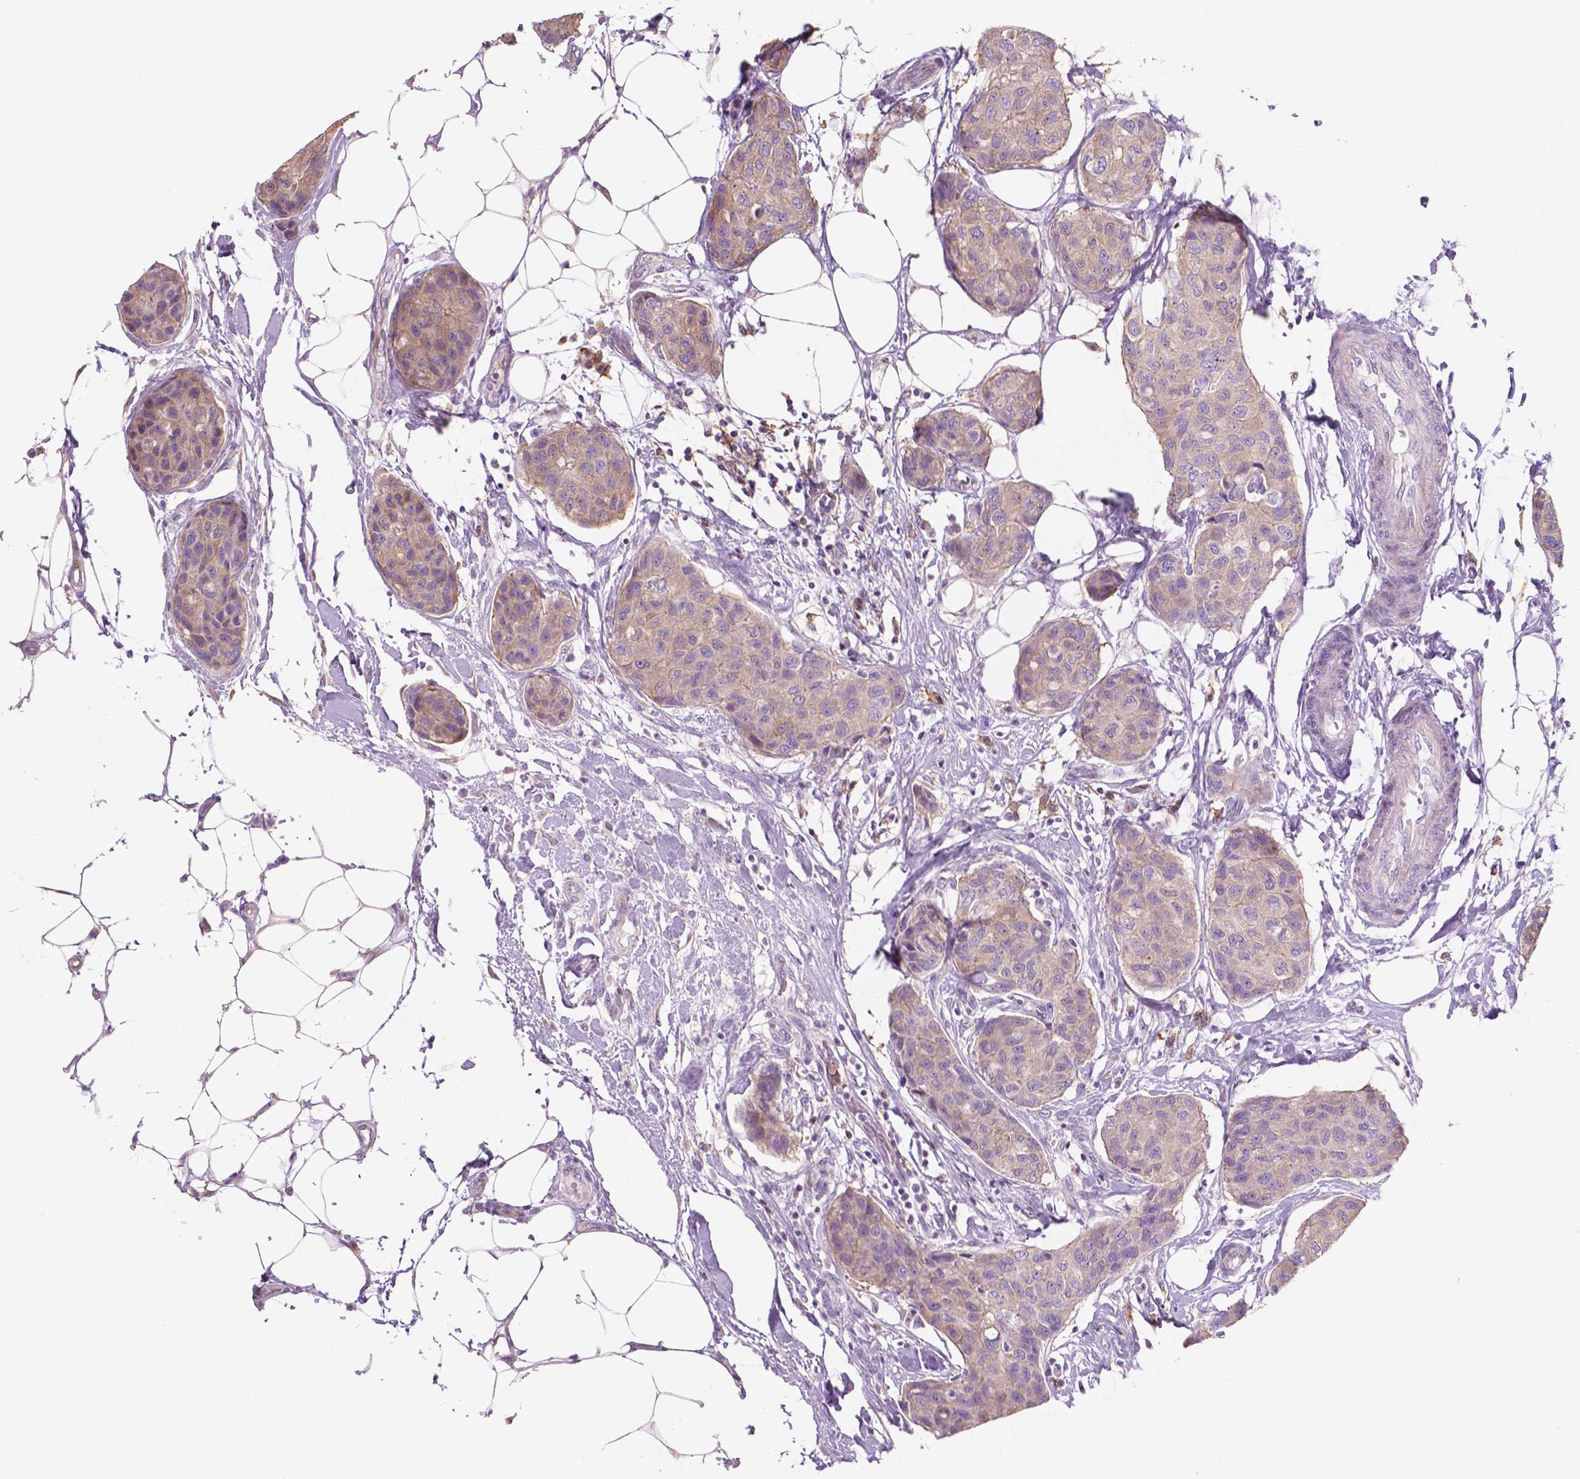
{"staining": {"intensity": "weak", "quantity": ">75%", "location": "cytoplasmic/membranous"}, "tissue": "breast cancer", "cell_type": "Tumor cells", "image_type": "cancer", "snomed": [{"axis": "morphology", "description": "Duct carcinoma"}, {"axis": "topography", "description": "Breast"}], "caption": "Breast cancer (intraductal carcinoma) stained with a brown dye reveals weak cytoplasmic/membranous positive positivity in about >75% of tumor cells.", "gene": "SEMA4A", "patient": {"sex": "female", "age": 80}}